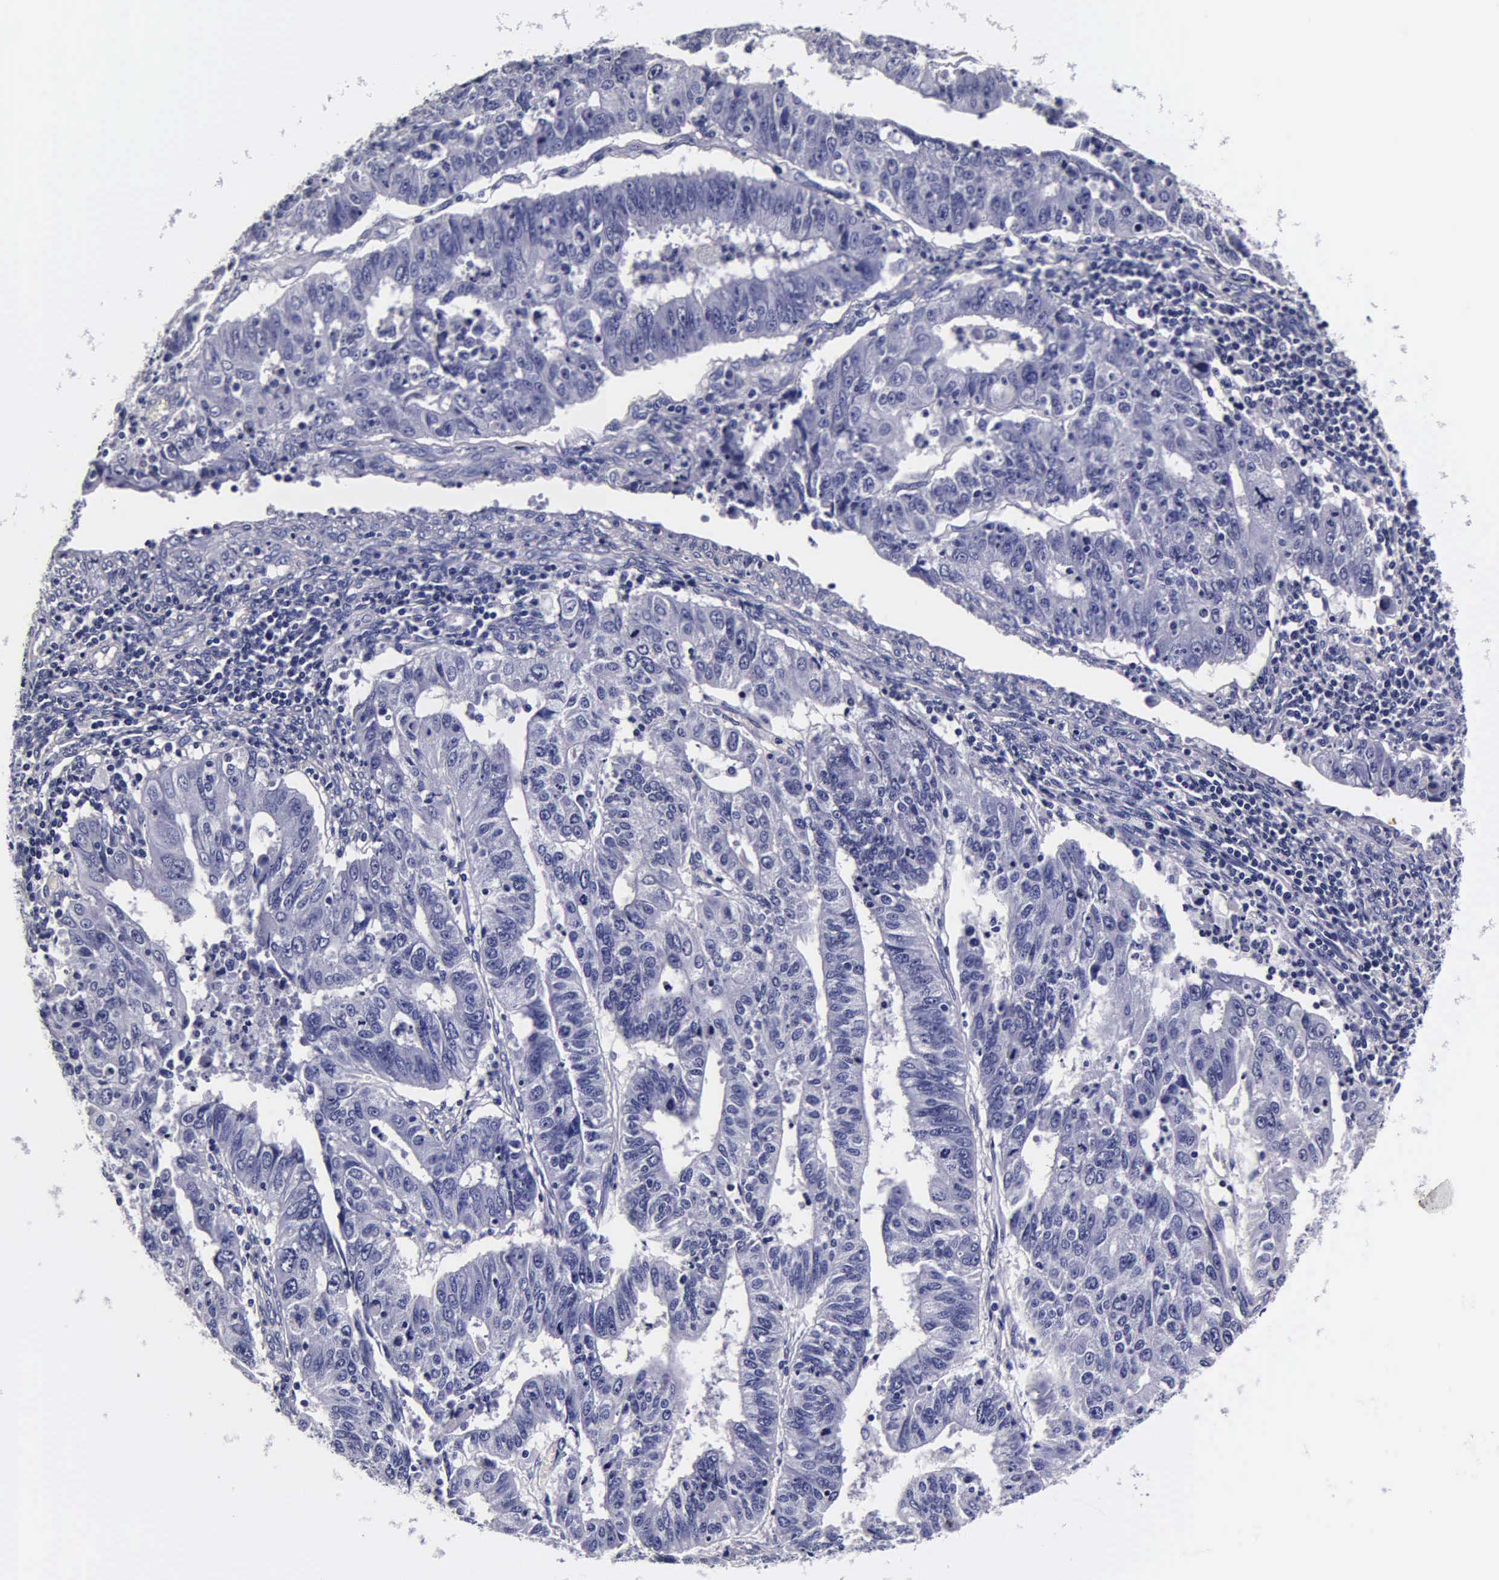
{"staining": {"intensity": "negative", "quantity": "none", "location": "none"}, "tissue": "endometrial cancer", "cell_type": "Tumor cells", "image_type": "cancer", "snomed": [{"axis": "morphology", "description": "Adenocarcinoma, NOS"}, {"axis": "topography", "description": "Endometrium"}], "caption": "Protein analysis of endometrial cancer demonstrates no significant expression in tumor cells.", "gene": "IAPP", "patient": {"sex": "female", "age": 42}}